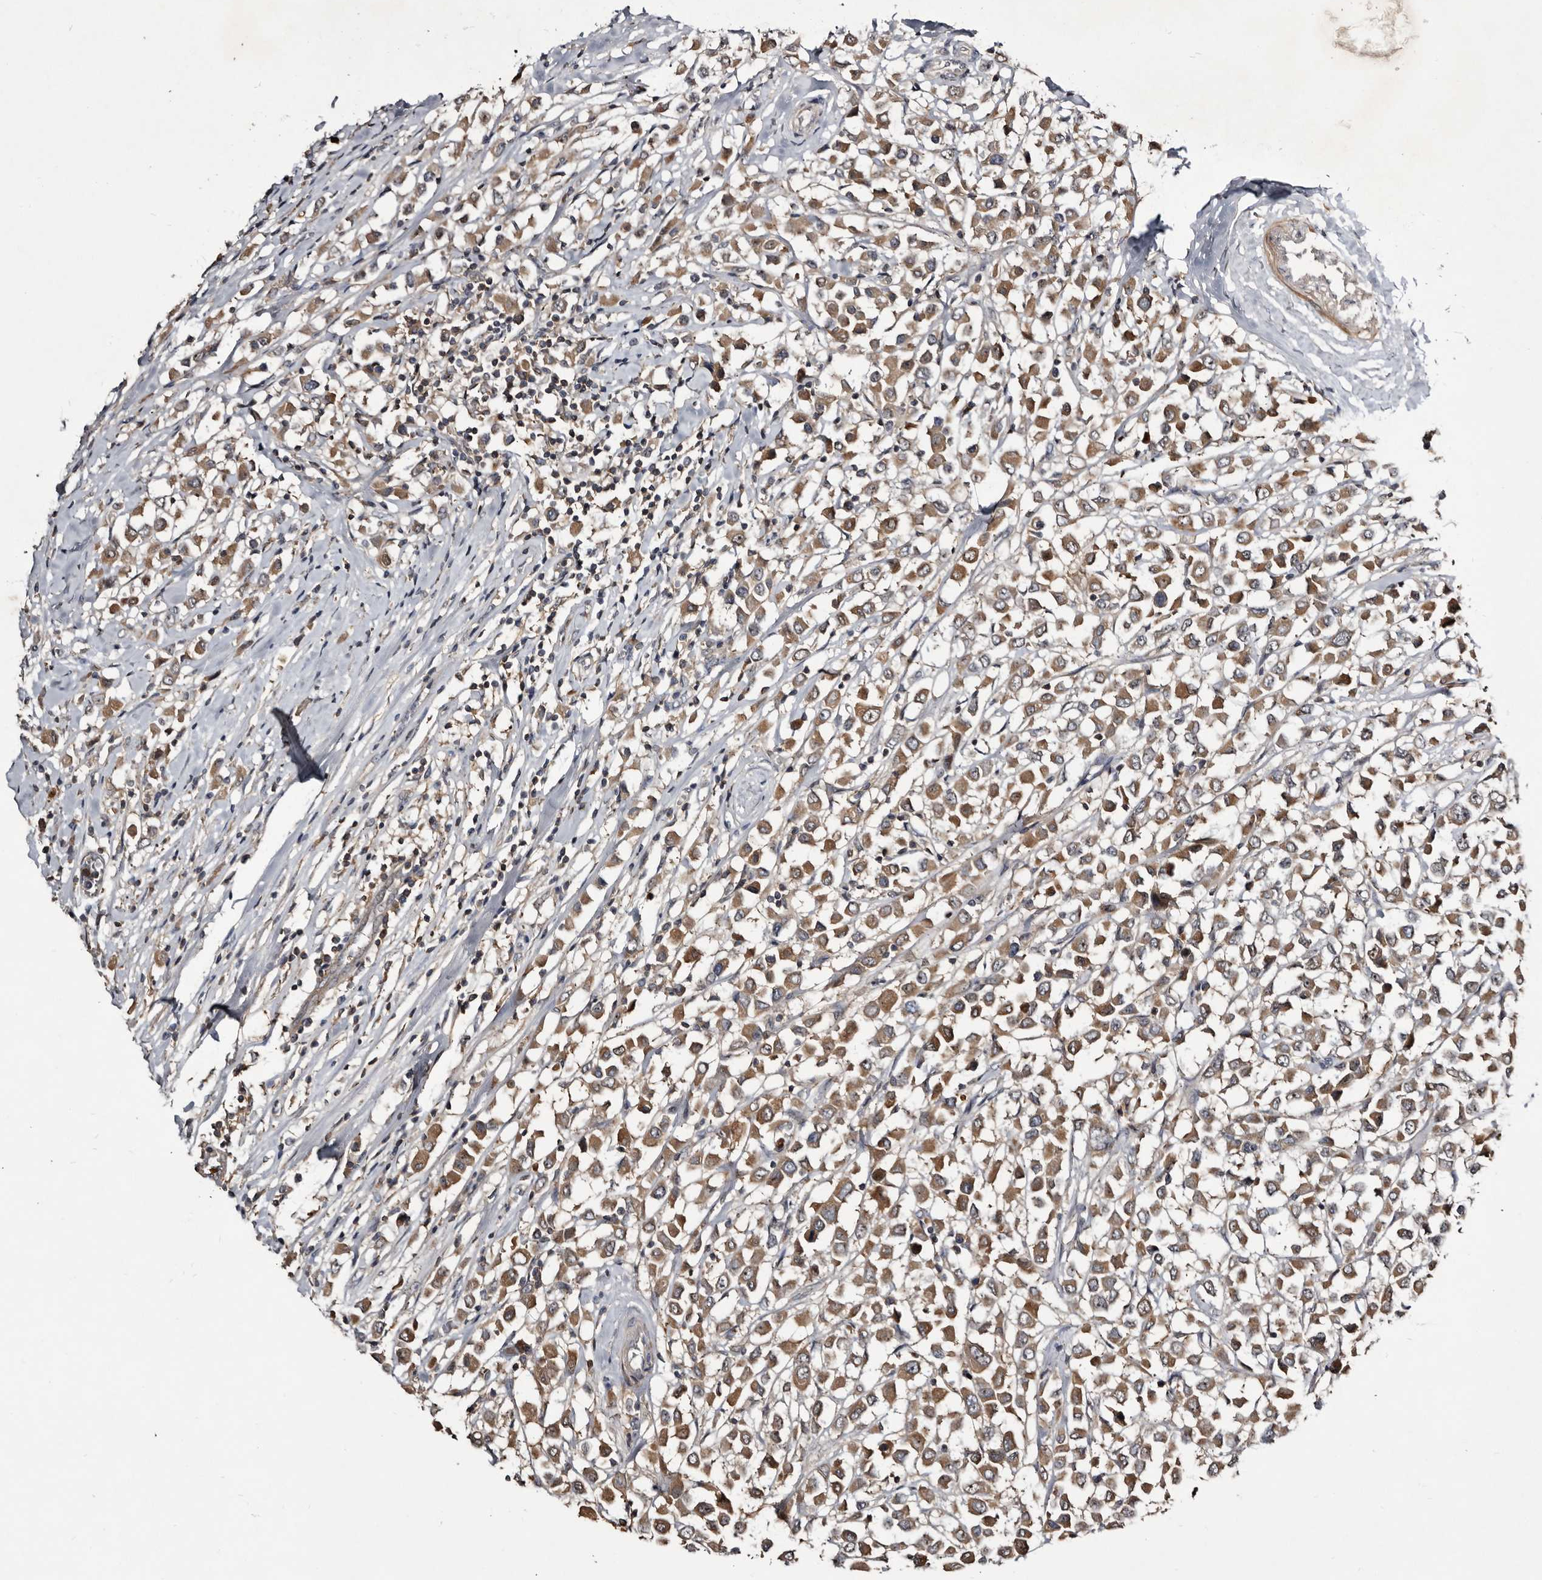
{"staining": {"intensity": "moderate", "quantity": ">75%", "location": "cytoplasmic/membranous"}, "tissue": "breast cancer", "cell_type": "Tumor cells", "image_type": "cancer", "snomed": [{"axis": "morphology", "description": "Duct carcinoma"}, {"axis": "topography", "description": "Breast"}], "caption": "A brown stain shows moderate cytoplasmic/membranous positivity of a protein in breast infiltrating ductal carcinoma tumor cells.", "gene": "TTC39A", "patient": {"sex": "female", "age": 61}}